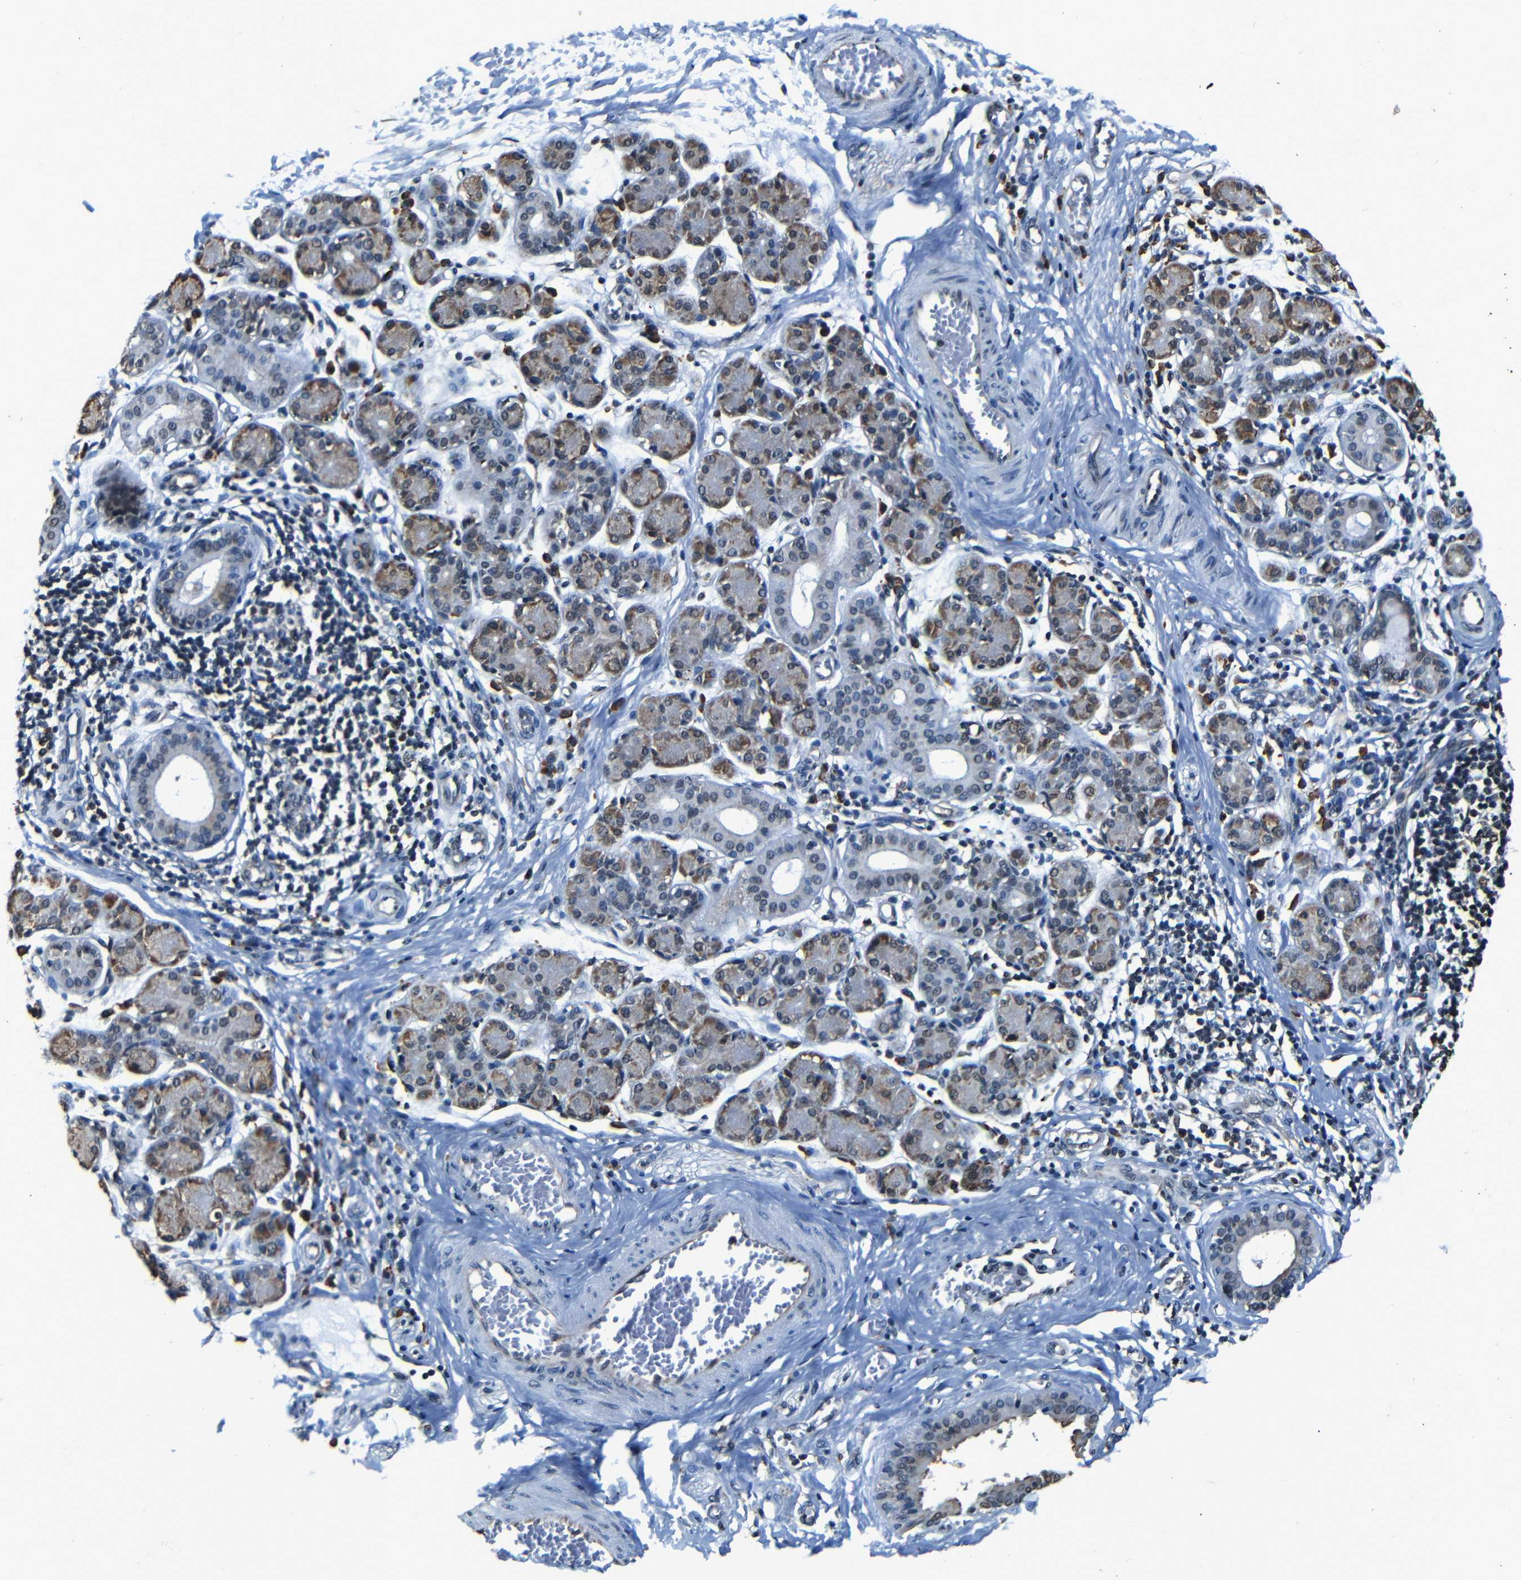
{"staining": {"intensity": "moderate", "quantity": "25%-75%", "location": "cytoplasmic/membranous,nuclear"}, "tissue": "salivary gland", "cell_type": "Glandular cells", "image_type": "normal", "snomed": [{"axis": "morphology", "description": "Normal tissue, NOS"}, {"axis": "morphology", "description": "Inflammation, NOS"}, {"axis": "topography", "description": "Lymph node"}, {"axis": "topography", "description": "Salivary gland"}], "caption": "This micrograph shows normal salivary gland stained with immunohistochemistry to label a protein in brown. The cytoplasmic/membranous,nuclear of glandular cells show moderate positivity for the protein. Nuclei are counter-stained blue.", "gene": "NCBP3", "patient": {"sex": "male", "age": 3}}